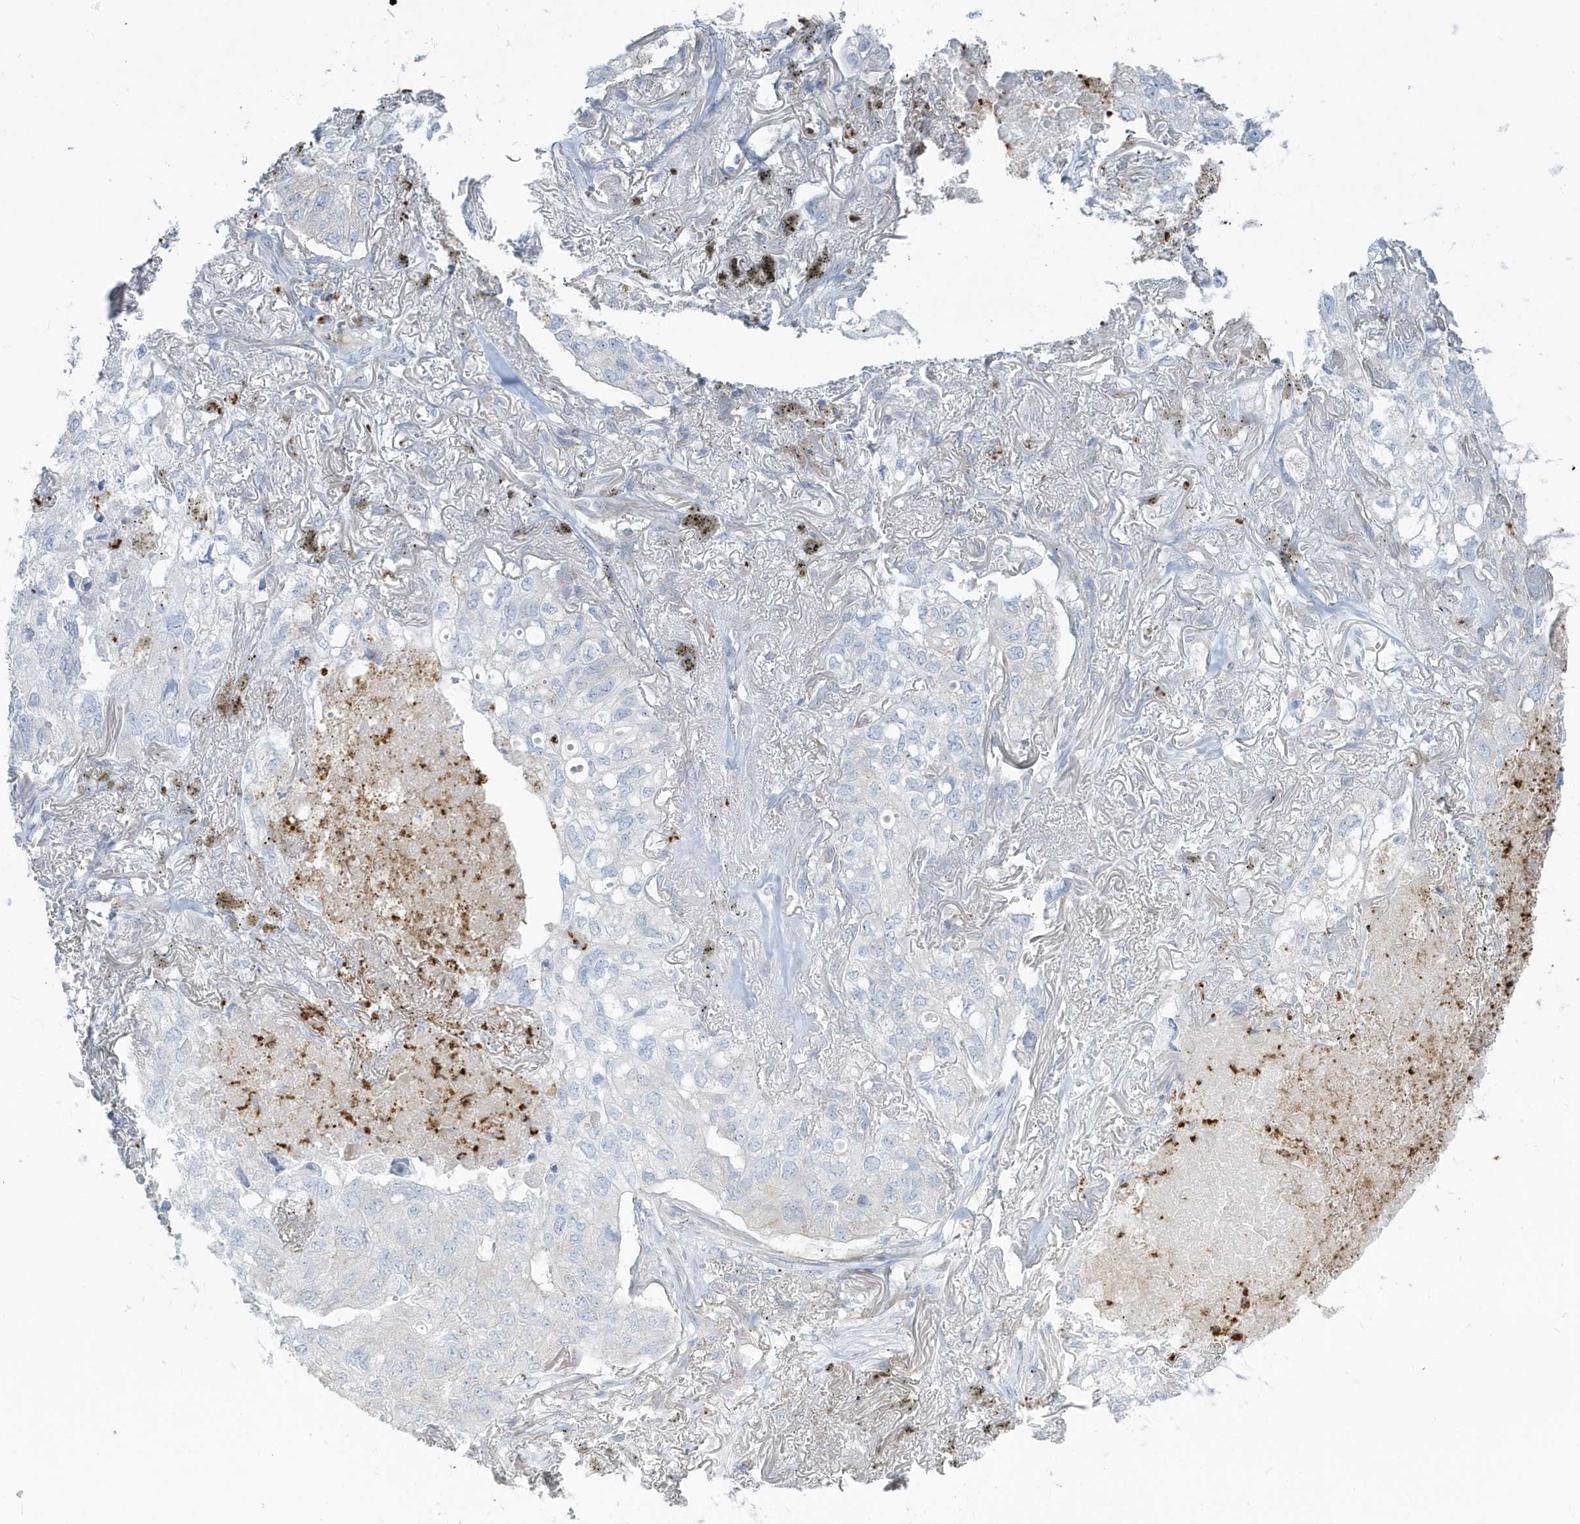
{"staining": {"intensity": "negative", "quantity": "none", "location": "none"}, "tissue": "lung cancer", "cell_type": "Tumor cells", "image_type": "cancer", "snomed": [{"axis": "morphology", "description": "Adenocarcinoma, NOS"}, {"axis": "topography", "description": "Lung"}], "caption": "Tumor cells show no significant protein staining in lung cancer (adenocarcinoma). (Brightfield microscopy of DAB immunohistochemistry (IHC) at high magnification).", "gene": "CCNJ", "patient": {"sex": "male", "age": 65}}